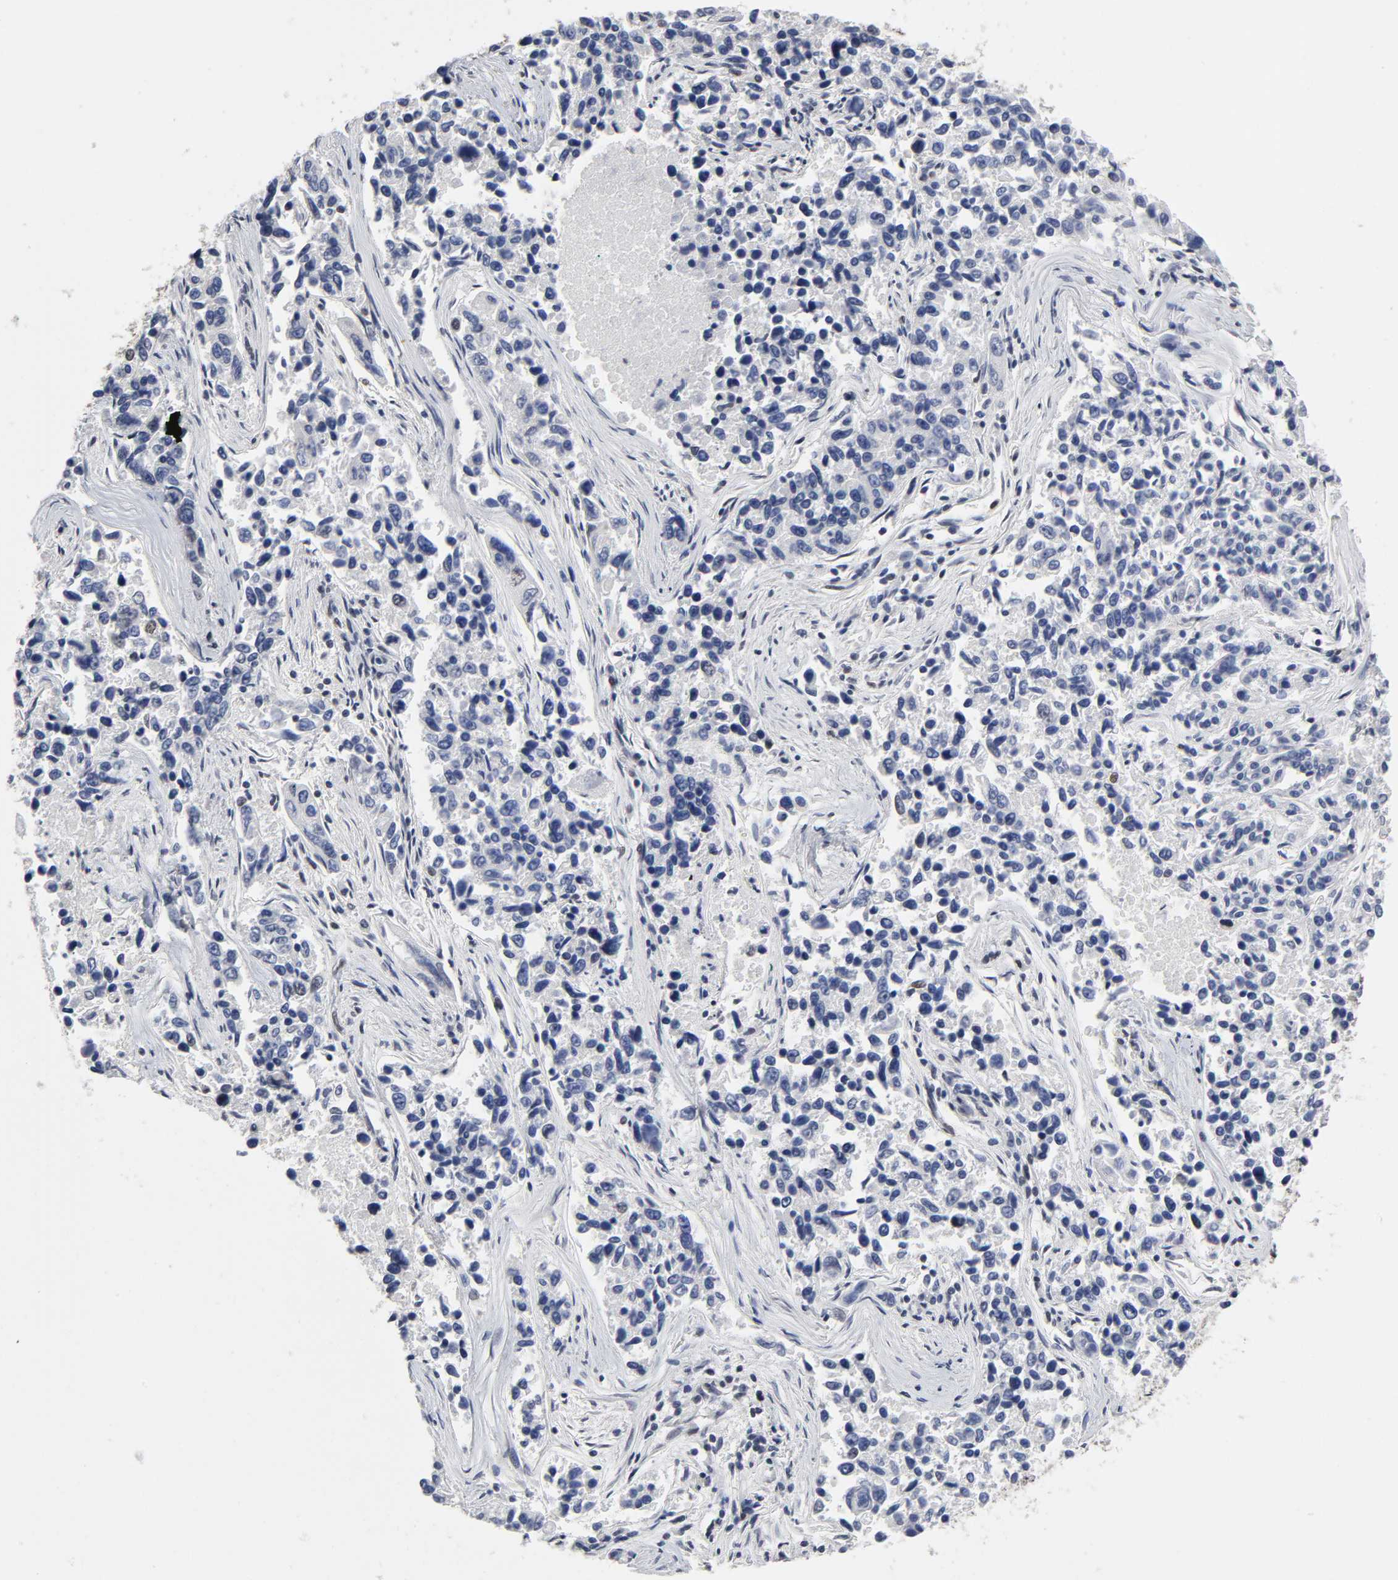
{"staining": {"intensity": "negative", "quantity": "none", "location": "none"}, "tissue": "lung cancer", "cell_type": "Tumor cells", "image_type": "cancer", "snomed": [{"axis": "morphology", "description": "Adenocarcinoma, NOS"}, {"axis": "topography", "description": "Lung"}], "caption": "This is a micrograph of immunohistochemistry staining of lung cancer, which shows no expression in tumor cells. (DAB immunohistochemistry visualized using brightfield microscopy, high magnification).", "gene": "TRIM33", "patient": {"sex": "male", "age": 84}}